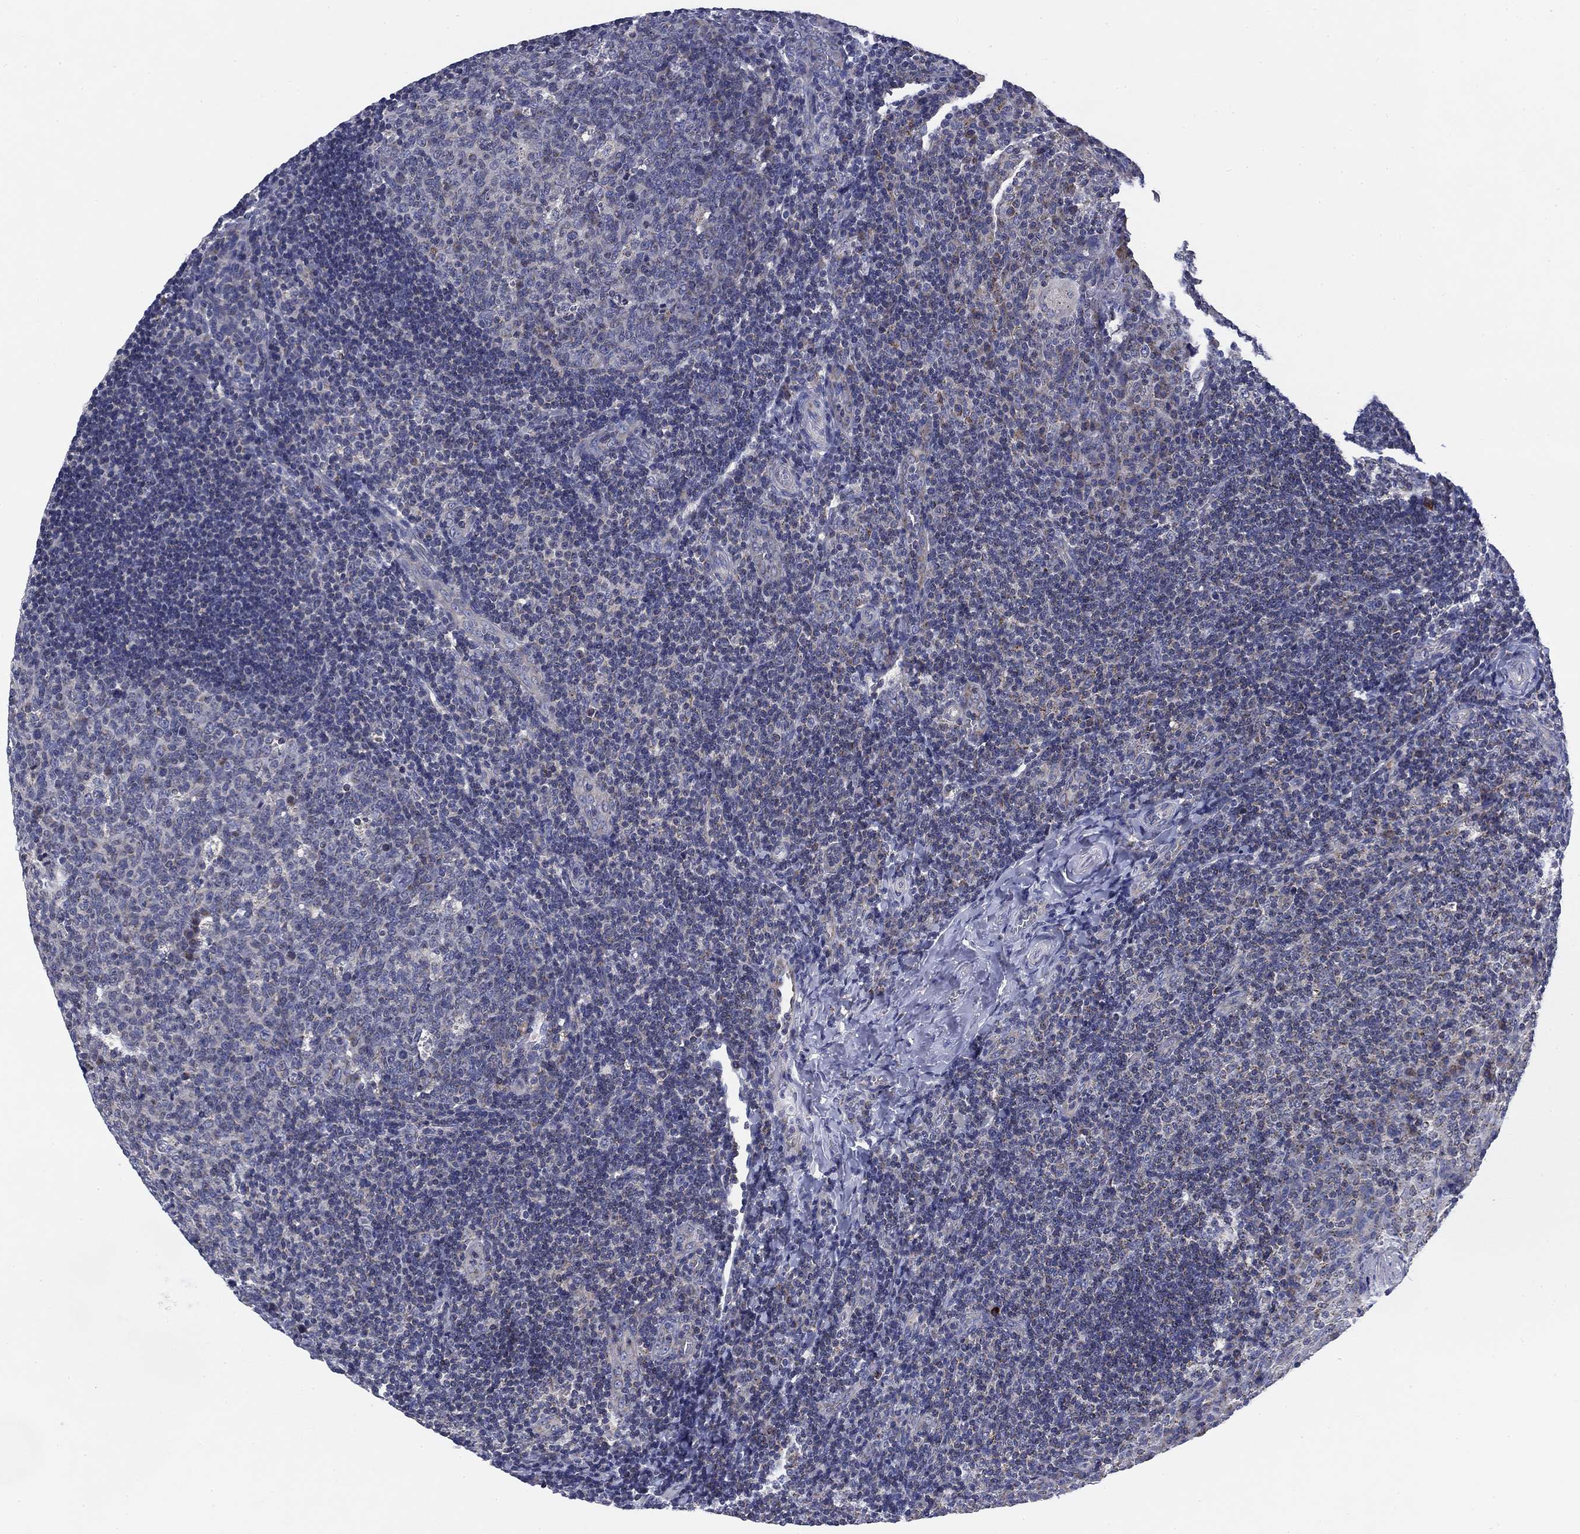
{"staining": {"intensity": "weak", "quantity": "<25%", "location": "cytoplasmic/membranous"}, "tissue": "tonsil", "cell_type": "Germinal center cells", "image_type": "normal", "snomed": [{"axis": "morphology", "description": "Normal tissue, NOS"}, {"axis": "topography", "description": "Tonsil"}], "caption": "Human tonsil stained for a protein using immunohistochemistry (IHC) demonstrates no positivity in germinal center cells.", "gene": "NACAD", "patient": {"sex": "male", "age": 17}}